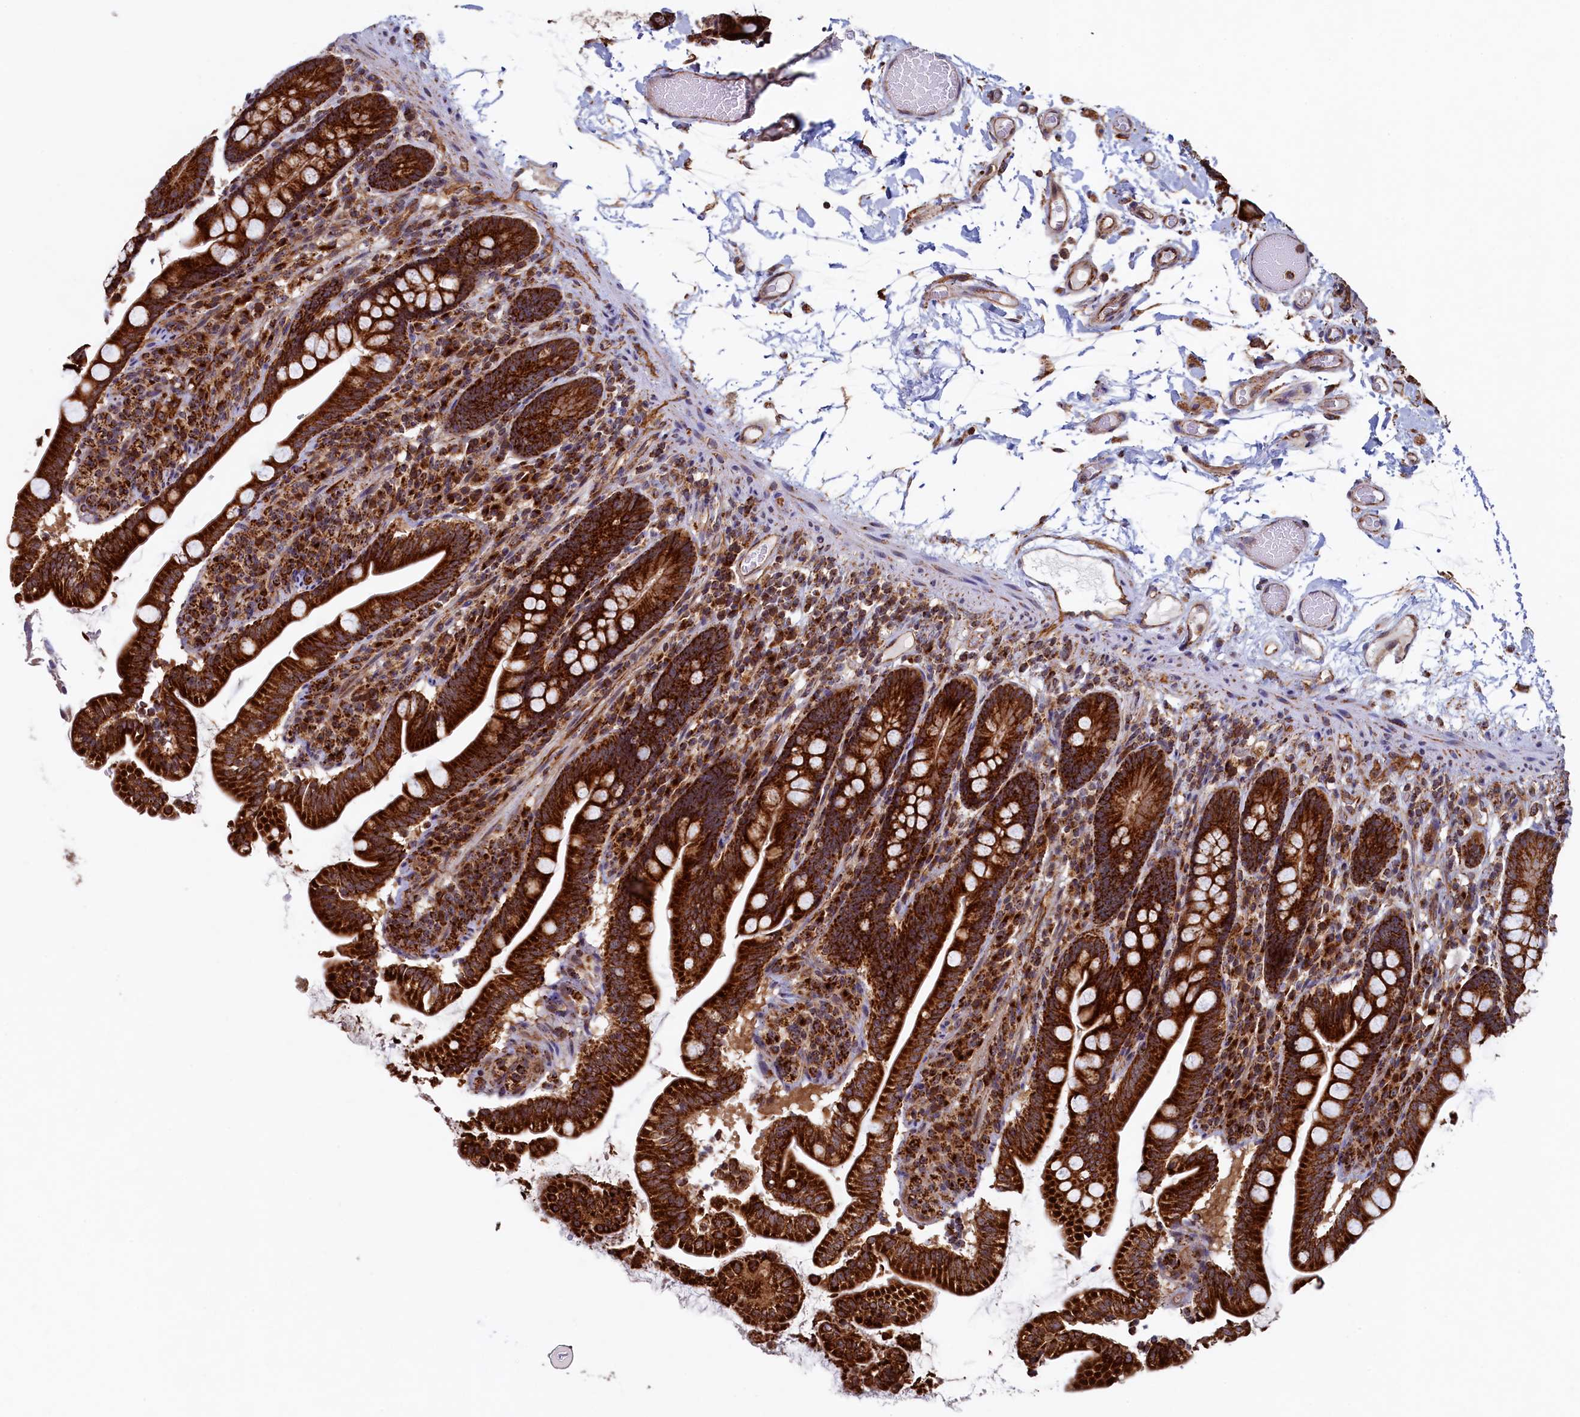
{"staining": {"intensity": "strong", "quantity": ">75%", "location": "cytoplasmic/membranous"}, "tissue": "small intestine", "cell_type": "Glandular cells", "image_type": "normal", "snomed": [{"axis": "morphology", "description": "Normal tissue, NOS"}, {"axis": "topography", "description": "Small intestine"}], "caption": "Small intestine stained with a brown dye demonstrates strong cytoplasmic/membranous positive expression in approximately >75% of glandular cells.", "gene": "UBE3B", "patient": {"sex": "female", "age": 64}}